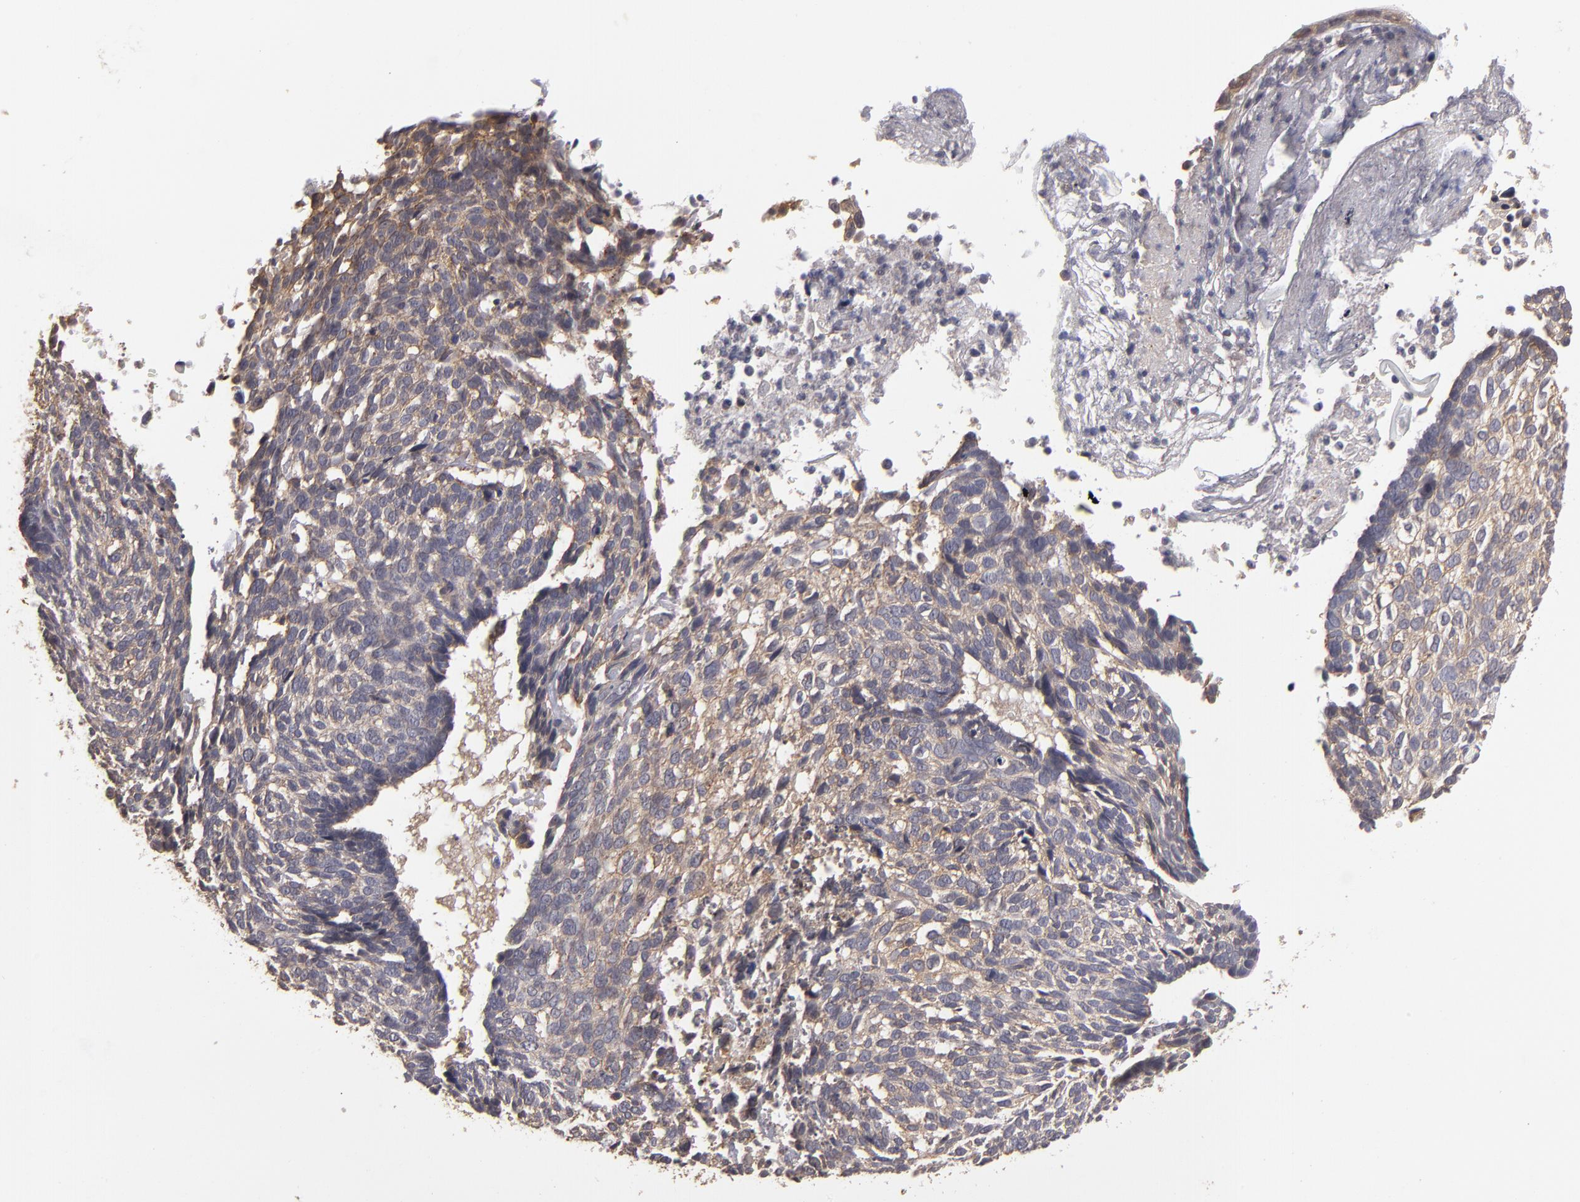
{"staining": {"intensity": "weak", "quantity": ">75%", "location": "cytoplasmic/membranous"}, "tissue": "skin cancer", "cell_type": "Tumor cells", "image_type": "cancer", "snomed": [{"axis": "morphology", "description": "Basal cell carcinoma"}, {"axis": "topography", "description": "Skin"}], "caption": "Immunohistochemistry (IHC) of human skin cancer (basal cell carcinoma) displays low levels of weak cytoplasmic/membranous positivity in about >75% of tumor cells.", "gene": "CTSO", "patient": {"sex": "male", "age": 72}}